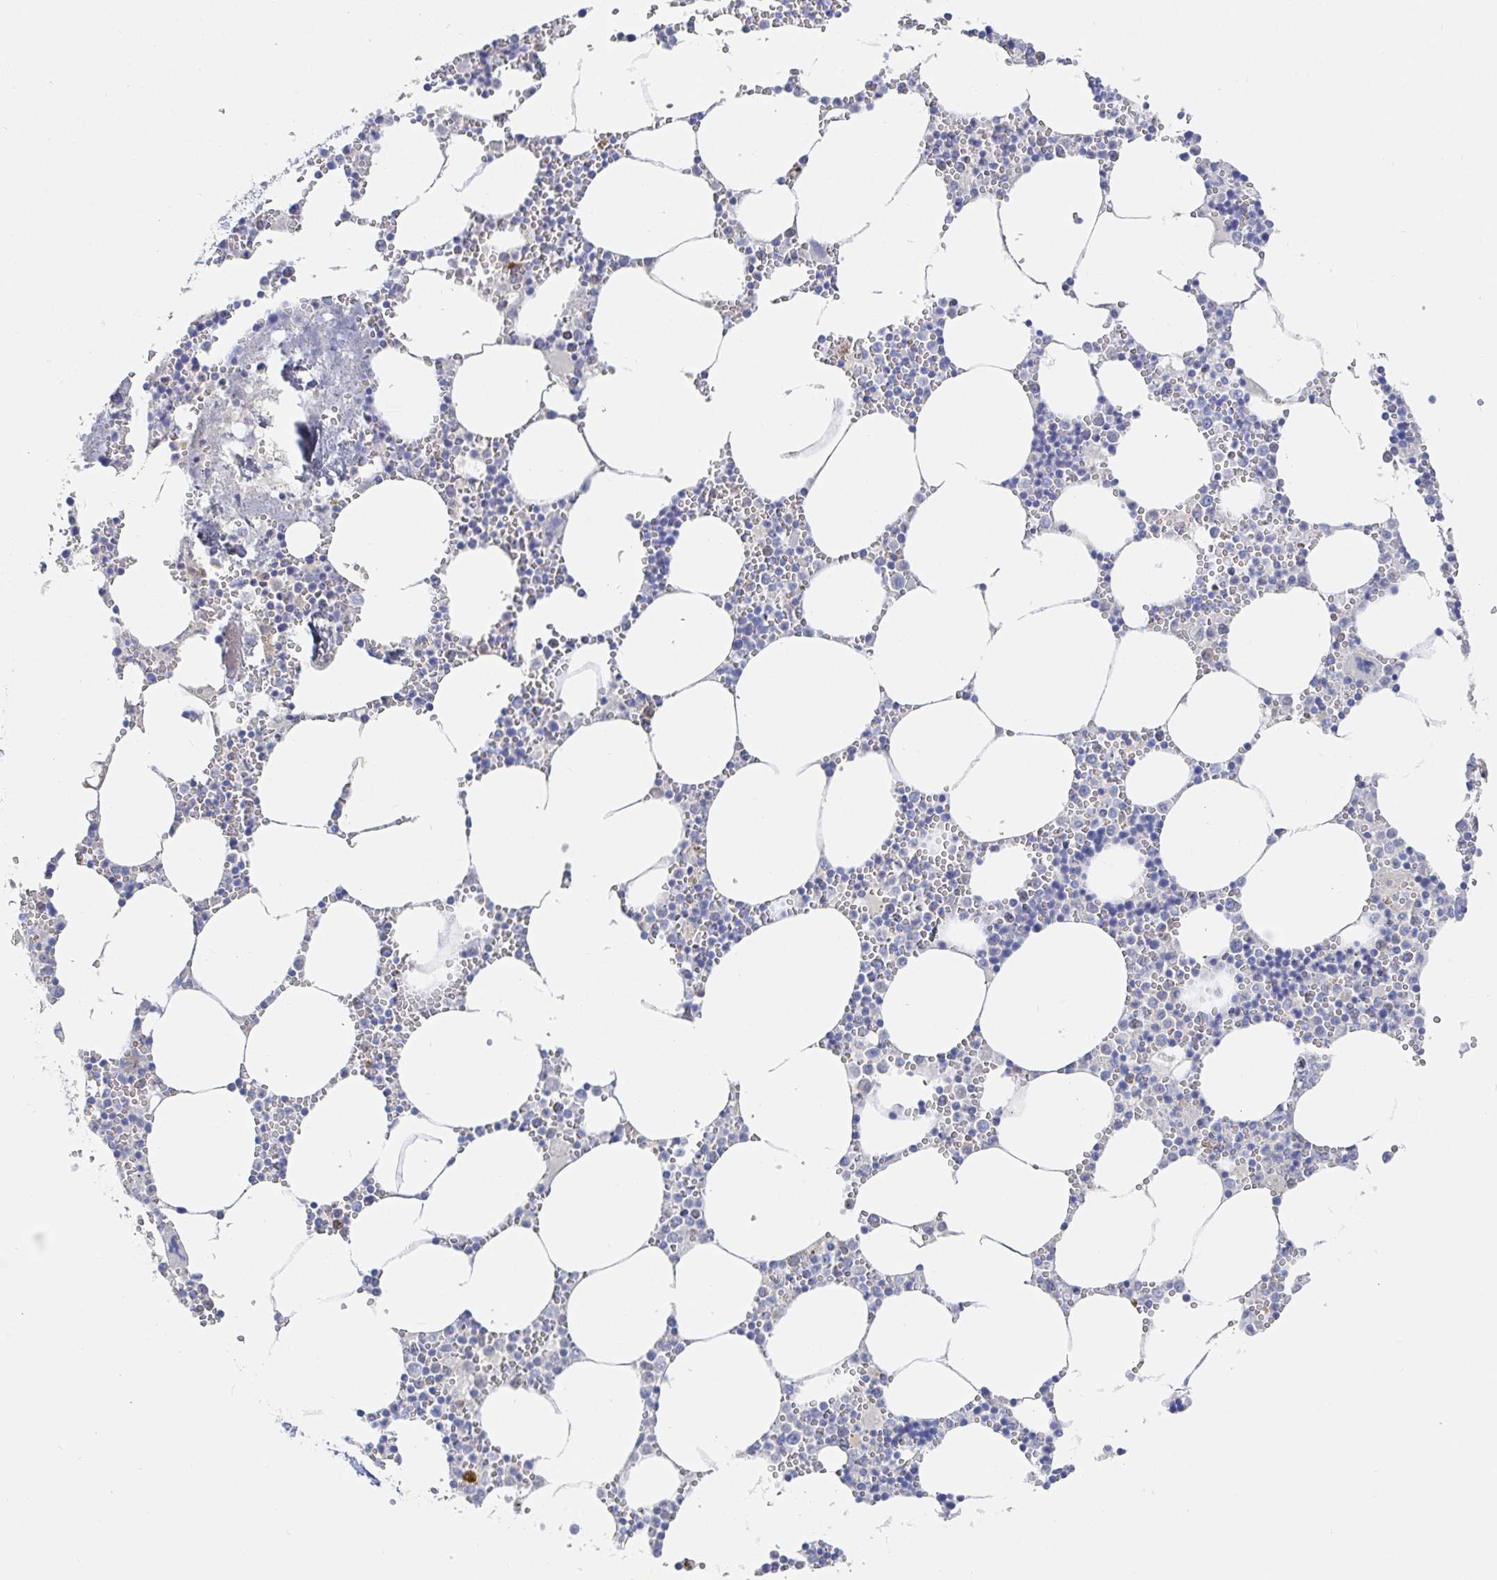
{"staining": {"intensity": "negative", "quantity": "none", "location": "none"}, "tissue": "bone marrow", "cell_type": "Hematopoietic cells", "image_type": "normal", "snomed": [{"axis": "morphology", "description": "Normal tissue, NOS"}, {"axis": "topography", "description": "Bone marrow"}], "caption": "Immunohistochemistry micrograph of unremarkable bone marrow: human bone marrow stained with DAB exhibits no significant protein staining in hematopoietic cells. (IHC, brightfield microscopy, high magnification).", "gene": "ZNF100", "patient": {"sex": "male", "age": 54}}